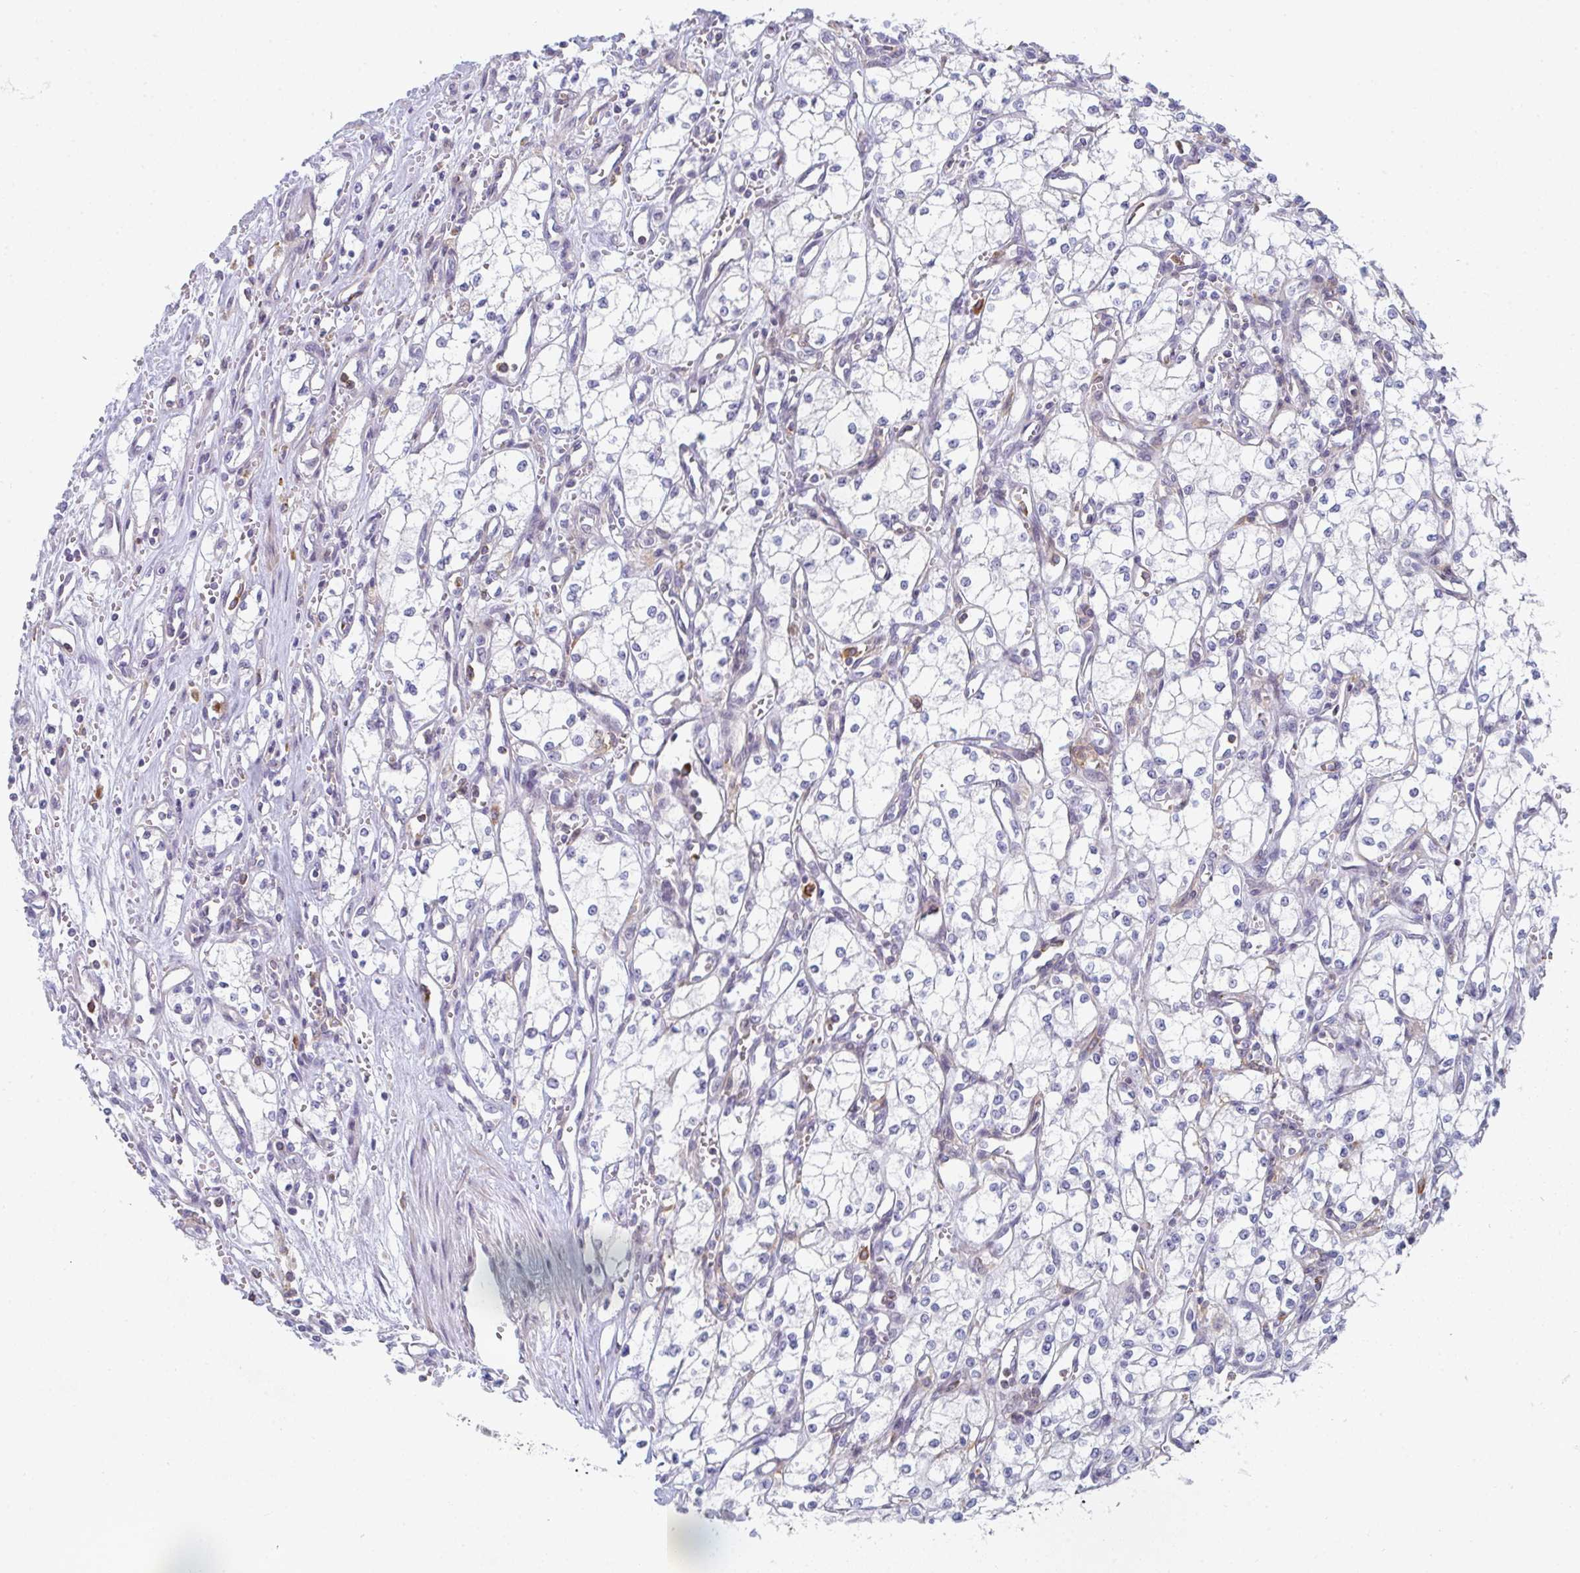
{"staining": {"intensity": "negative", "quantity": "none", "location": "none"}, "tissue": "renal cancer", "cell_type": "Tumor cells", "image_type": "cancer", "snomed": [{"axis": "morphology", "description": "Adenocarcinoma, NOS"}, {"axis": "topography", "description": "Kidney"}], "caption": "Tumor cells show no significant protein positivity in adenocarcinoma (renal).", "gene": "KLHL33", "patient": {"sex": "male", "age": 59}}